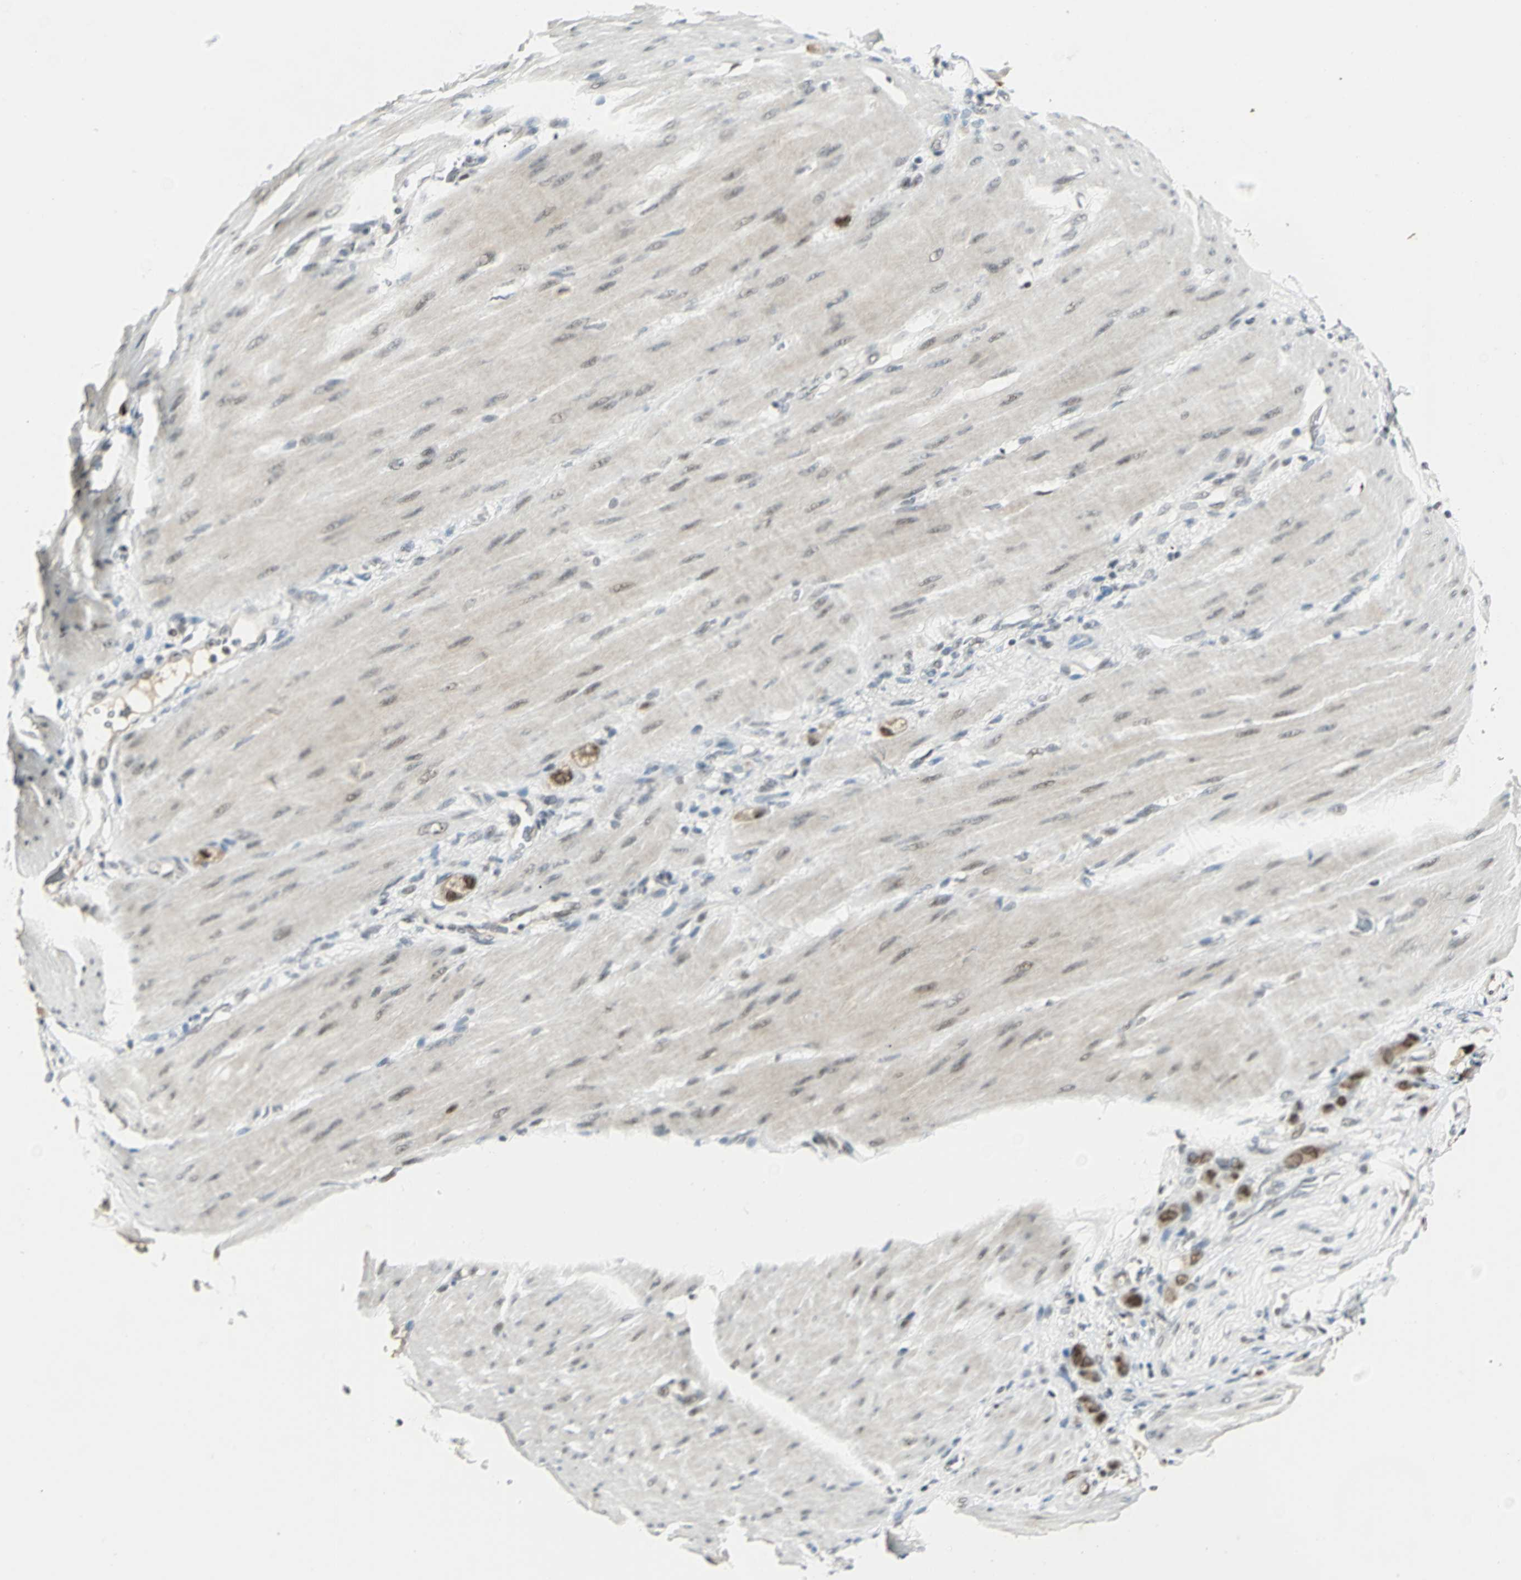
{"staining": {"intensity": "strong", "quantity": ">75%", "location": "cytoplasmic/membranous,nuclear"}, "tissue": "stomach cancer", "cell_type": "Tumor cells", "image_type": "cancer", "snomed": [{"axis": "morphology", "description": "Normal tissue, NOS"}, {"axis": "morphology", "description": "Adenocarcinoma, NOS"}, {"axis": "topography", "description": "Stomach"}], "caption": "Stomach cancer (adenocarcinoma) tissue displays strong cytoplasmic/membranous and nuclear staining in approximately >75% of tumor cells", "gene": "CCNT1", "patient": {"sex": "male", "age": 82}}